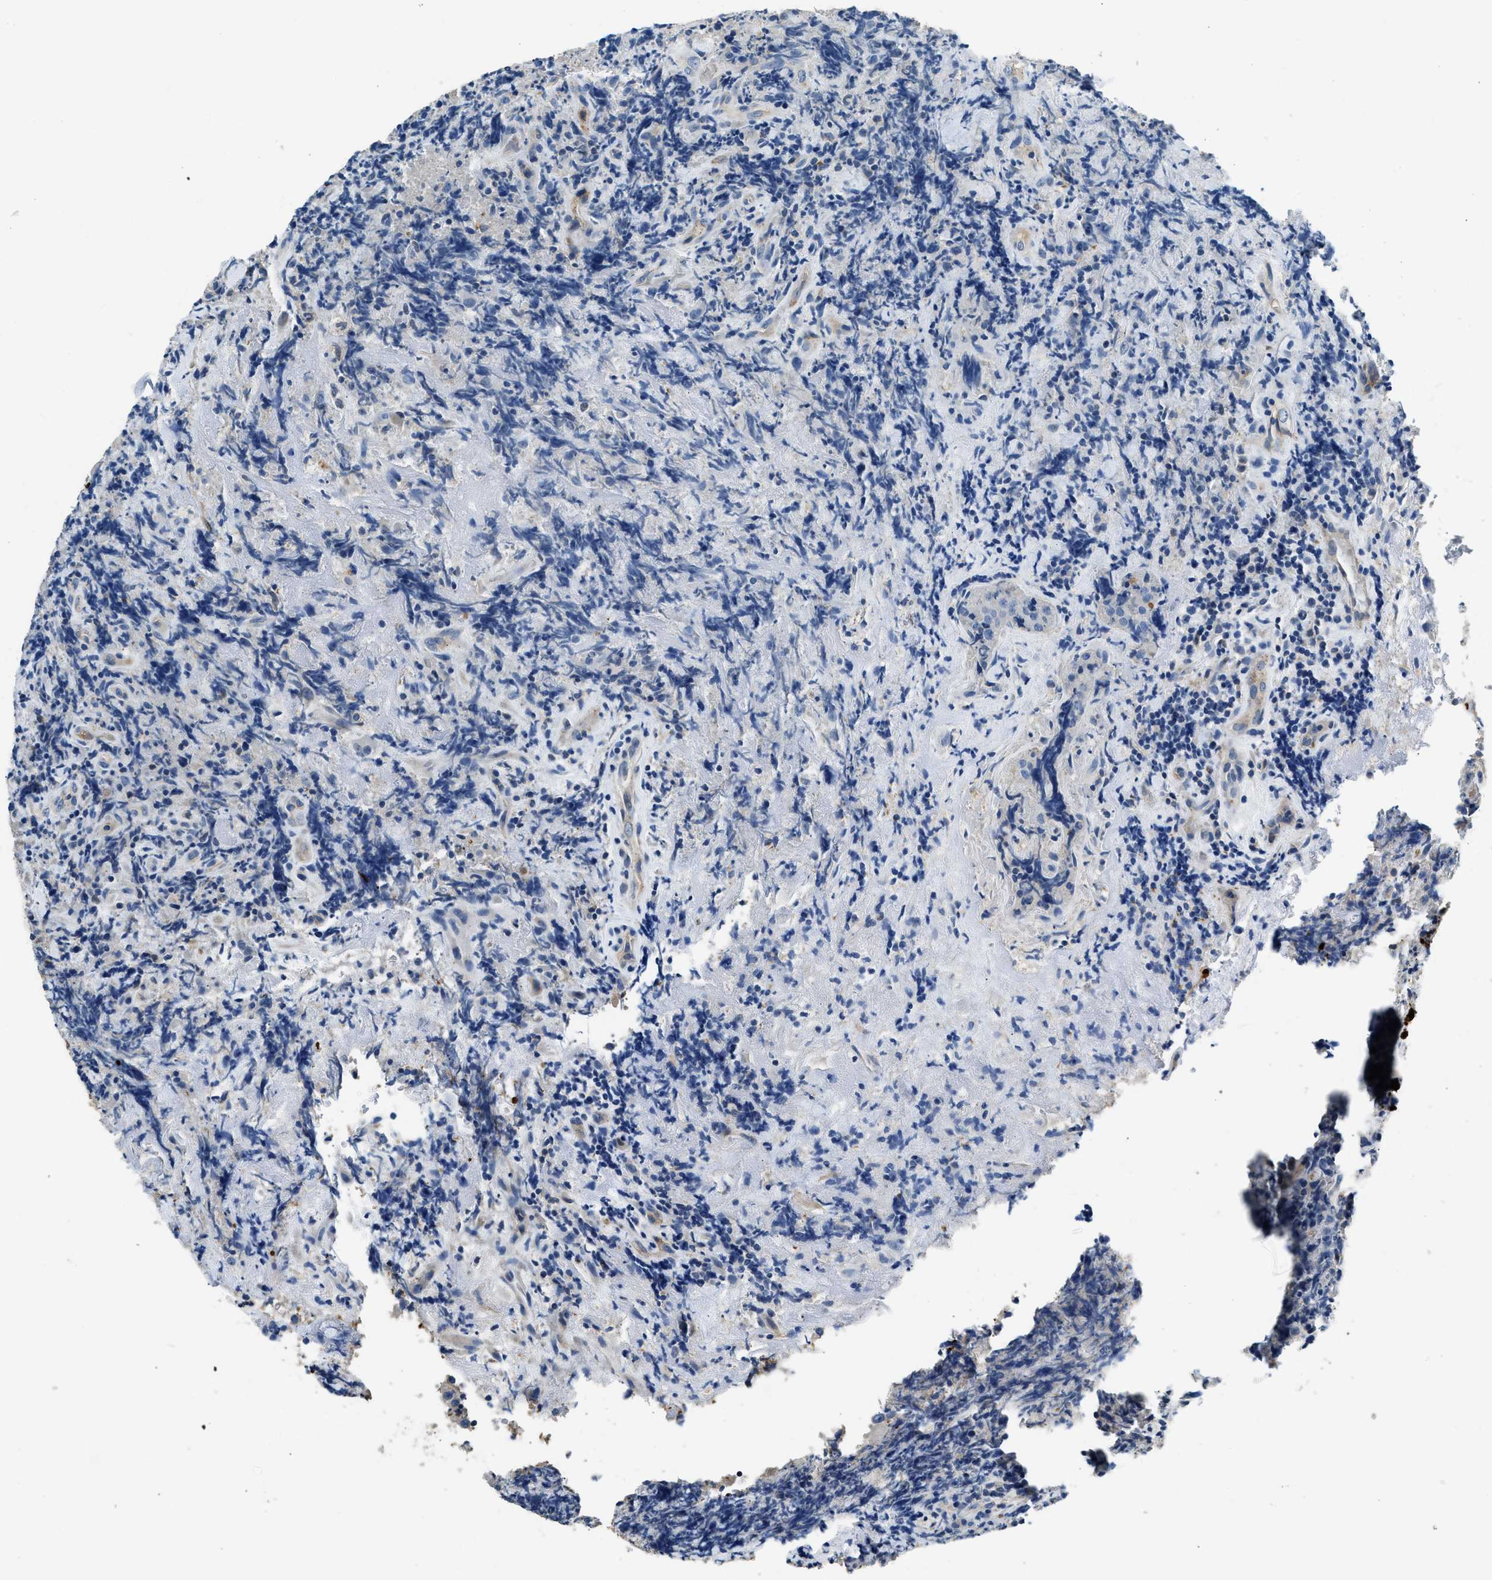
{"staining": {"intensity": "negative", "quantity": "none", "location": "none"}, "tissue": "lymphoma", "cell_type": "Tumor cells", "image_type": "cancer", "snomed": [{"axis": "morphology", "description": "Malignant lymphoma, non-Hodgkin's type, High grade"}, {"axis": "topography", "description": "Tonsil"}], "caption": "A histopathology image of malignant lymphoma, non-Hodgkin's type (high-grade) stained for a protein shows no brown staining in tumor cells. (DAB IHC, high magnification).", "gene": "ANXA3", "patient": {"sex": "female", "age": 36}}